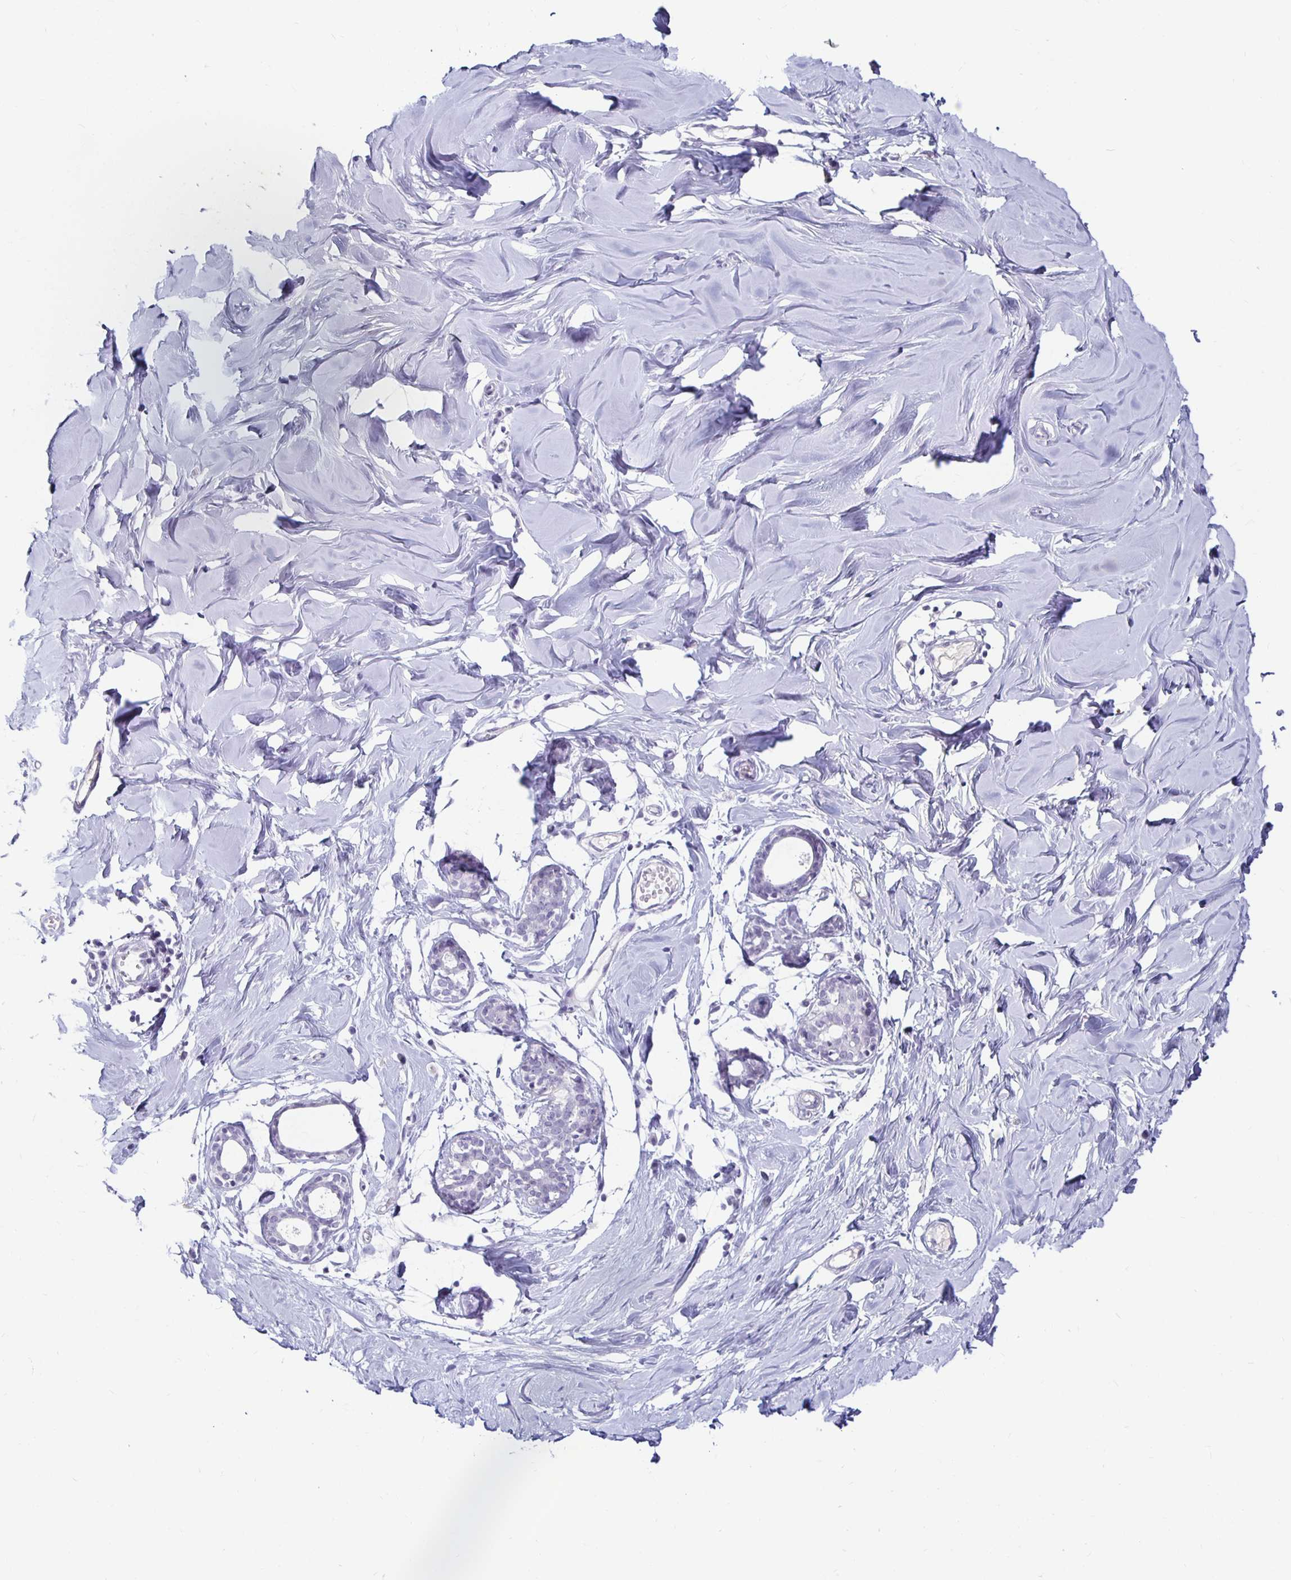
{"staining": {"intensity": "negative", "quantity": "none", "location": "none"}, "tissue": "breast", "cell_type": "Adipocytes", "image_type": "normal", "snomed": [{"axis": "morphology", "description": "Normal tissue, NOS"}, {"axis": "topography", "description": "Breast"}], "caption": "High power microscopy histopathology image of an immunohistochemistry (IHC) micrograph of benign breast, revealing no significant staining in adipocytes.", "gene": "KCNQ2", "patient": {"sex": "female", "age": 27}}